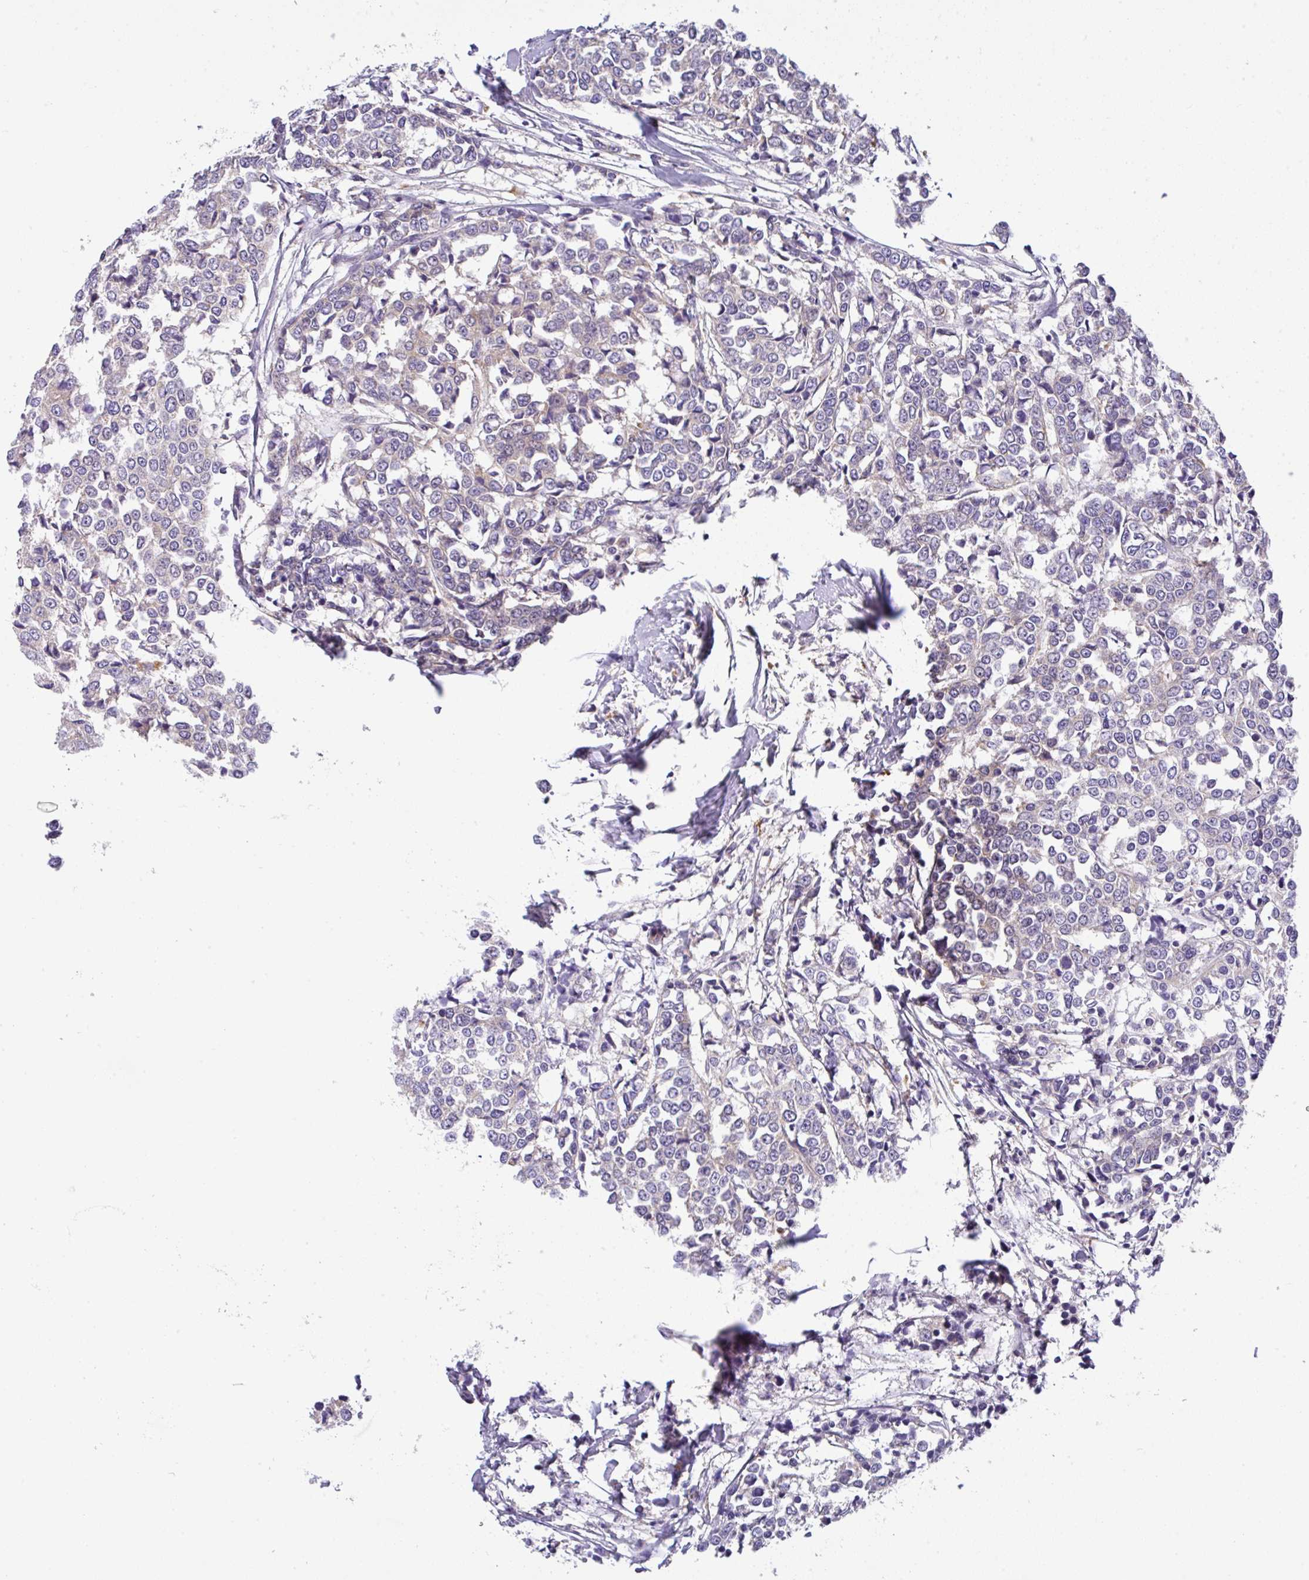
{"staining": {"intensity": "negative", "quantity": "none", "location": "none"}, "tissue": "breast cancer", "cell_type": "Tumor cells", "image_type": "cancer", "snomed": [{"axis": "morphology", "description": "Duct carcinoma"}, {"axis": "topography", "description": "Breast"}], "caption": "Breast cancer was stained to show a protein in brown. There is no significant staining in tumor cells.", "gene": "EPN3", "patient": {"sex": "female", "age": 80}}